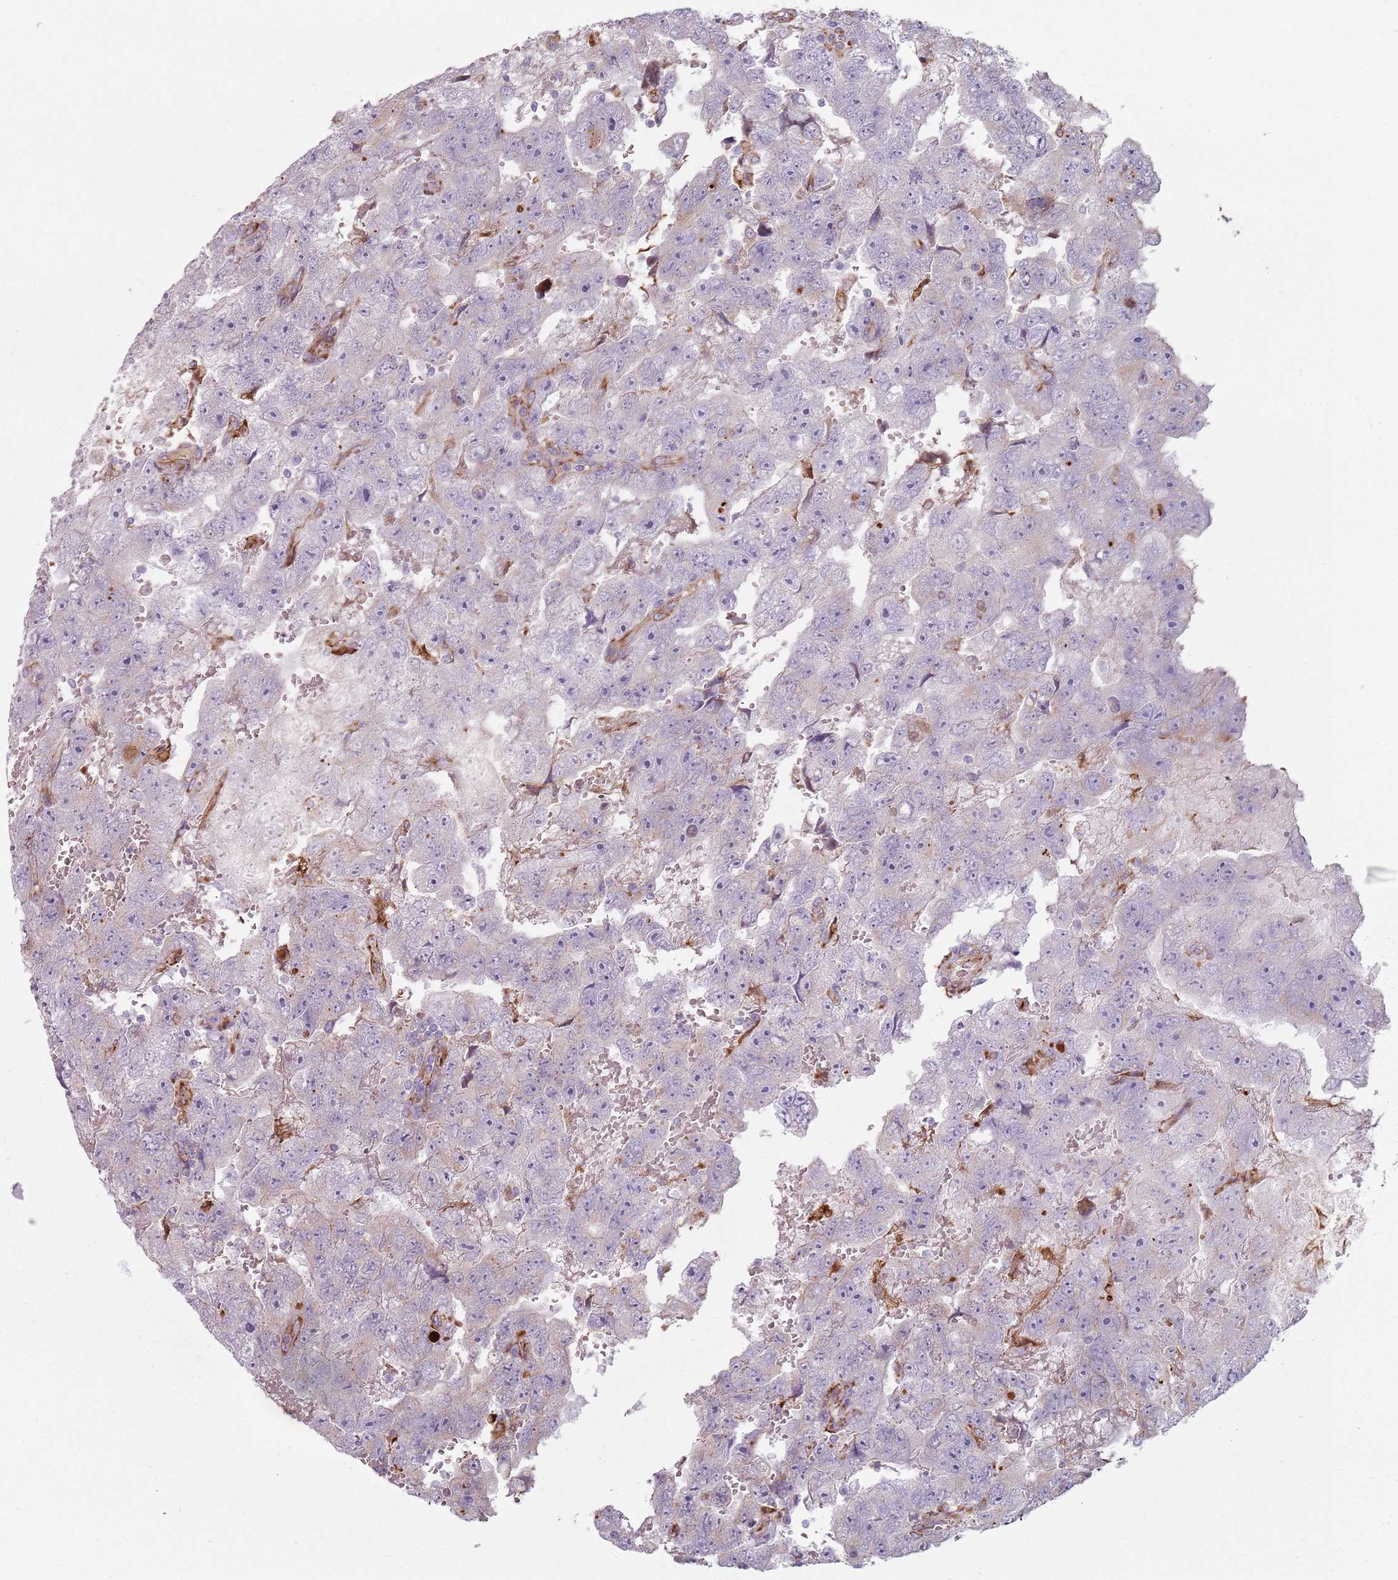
{"staining": {"intensity": "negative", "quantity": "none", "location": "none"}, "tissue": "testis cancer", "cell_type": "Tumor cells", "image_type": "cancer", "snomed": [{"axis": "morphology", "description": "Carcinoma, Embryonal, NOS"}, {"axis": "topography", "description": "Testis"}], "caption": "Immunohistochemical staining of human testis cancer (embryonal carcinoma) reveals no significant expression in tumor cells. (Immunohistochemistry (ihc), brightfield microscopy, high magnification).", "gene": "COLGALT1", "patient": {"sex": "male", "age": 45}}